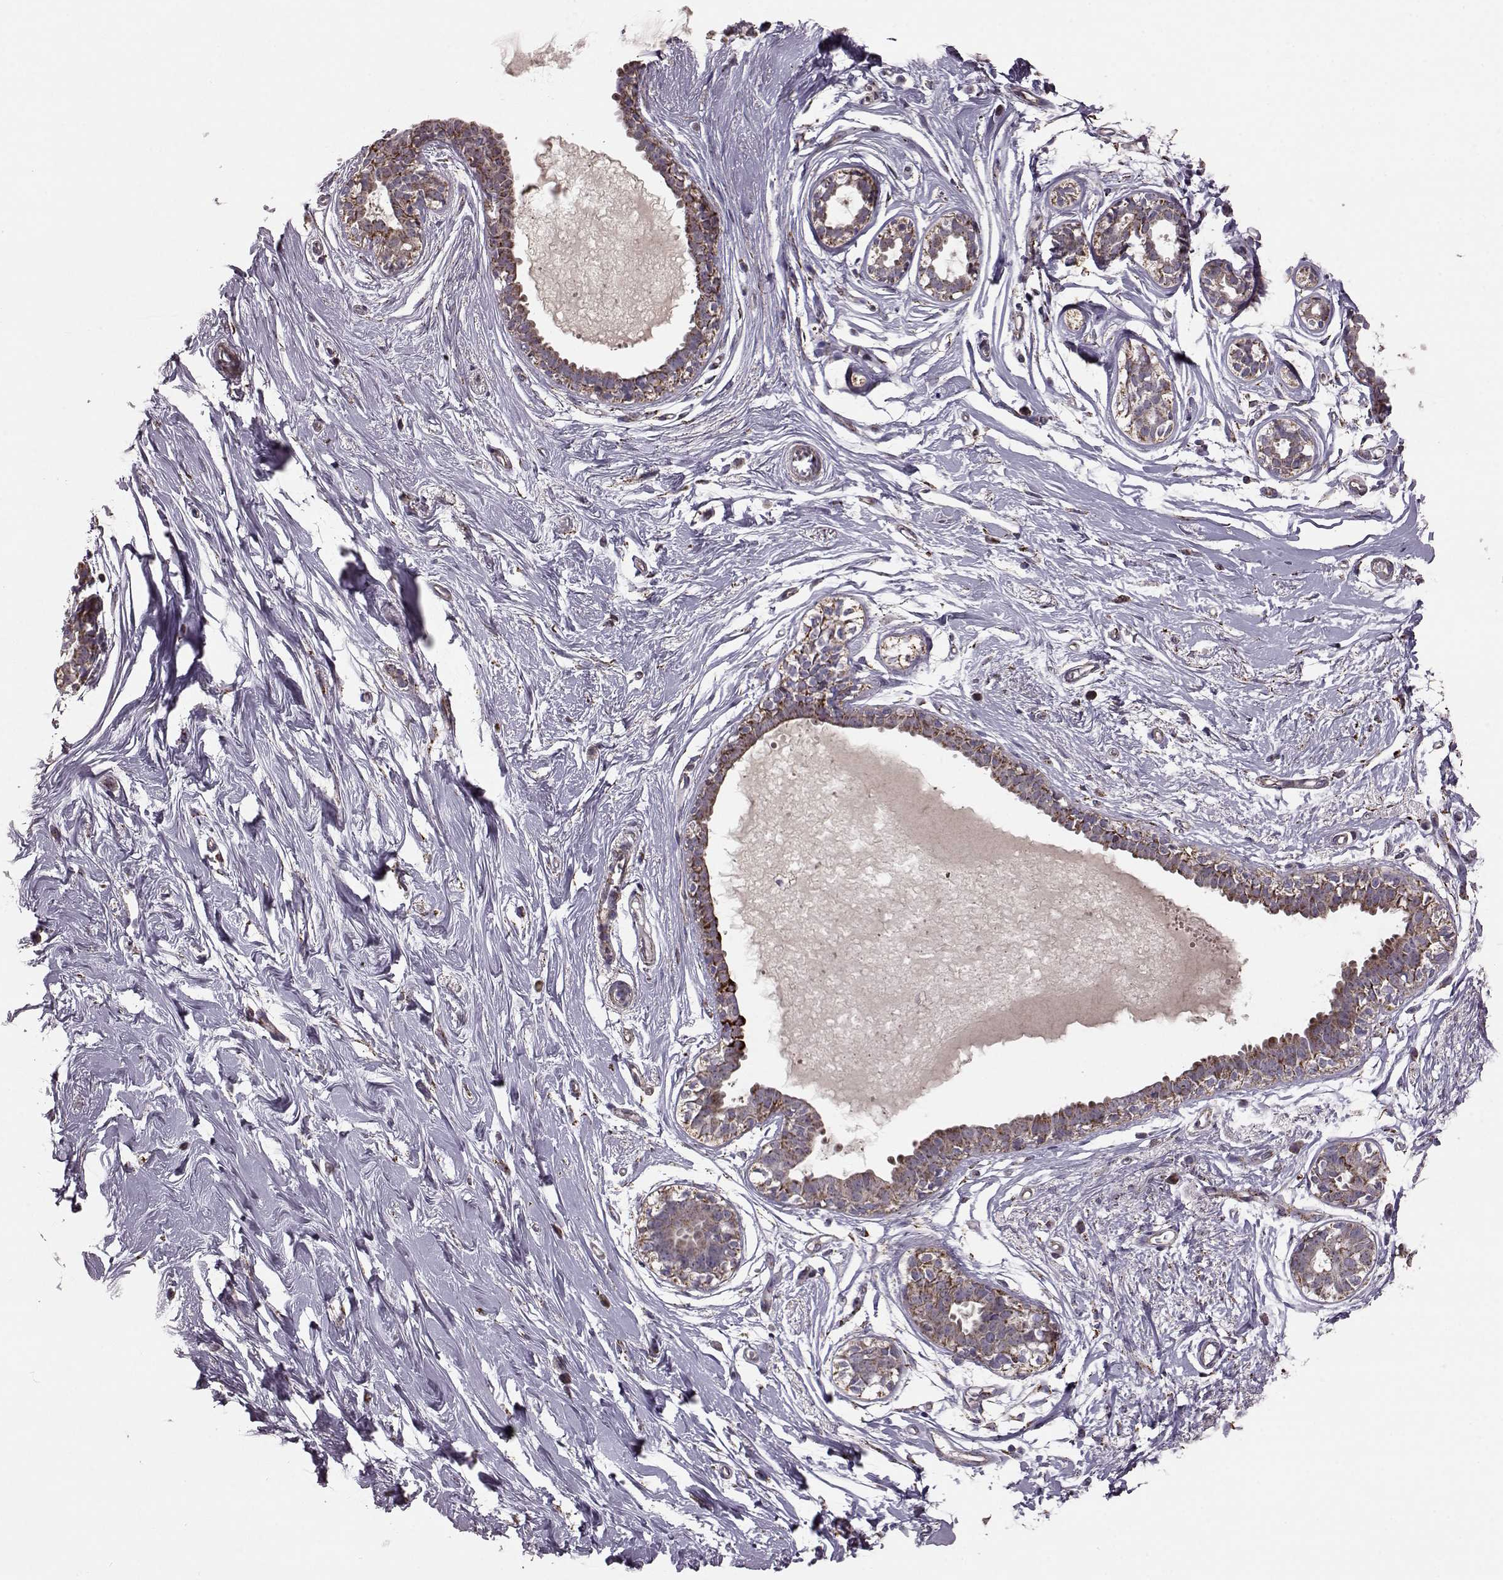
{"staining": {"intensity": "moderate", "quantity": ">75%", "location": "cytoplasmic/membranous"}, "tissue": "breast", "cell_type": "Glandular cells", "image_type": "normal", "snomed": [{"axis": "morphology", "description": "Normal tissue, NOS"}, {"axis": "topography", "description": "Breast"}], "caption": "Breast stained with a brown dye shows moderate cytoplasmic/membranous positive expression in about >75% of glandular cells.", "gene": "PUDP", "patient": {"sex": "female", "age": 49}}